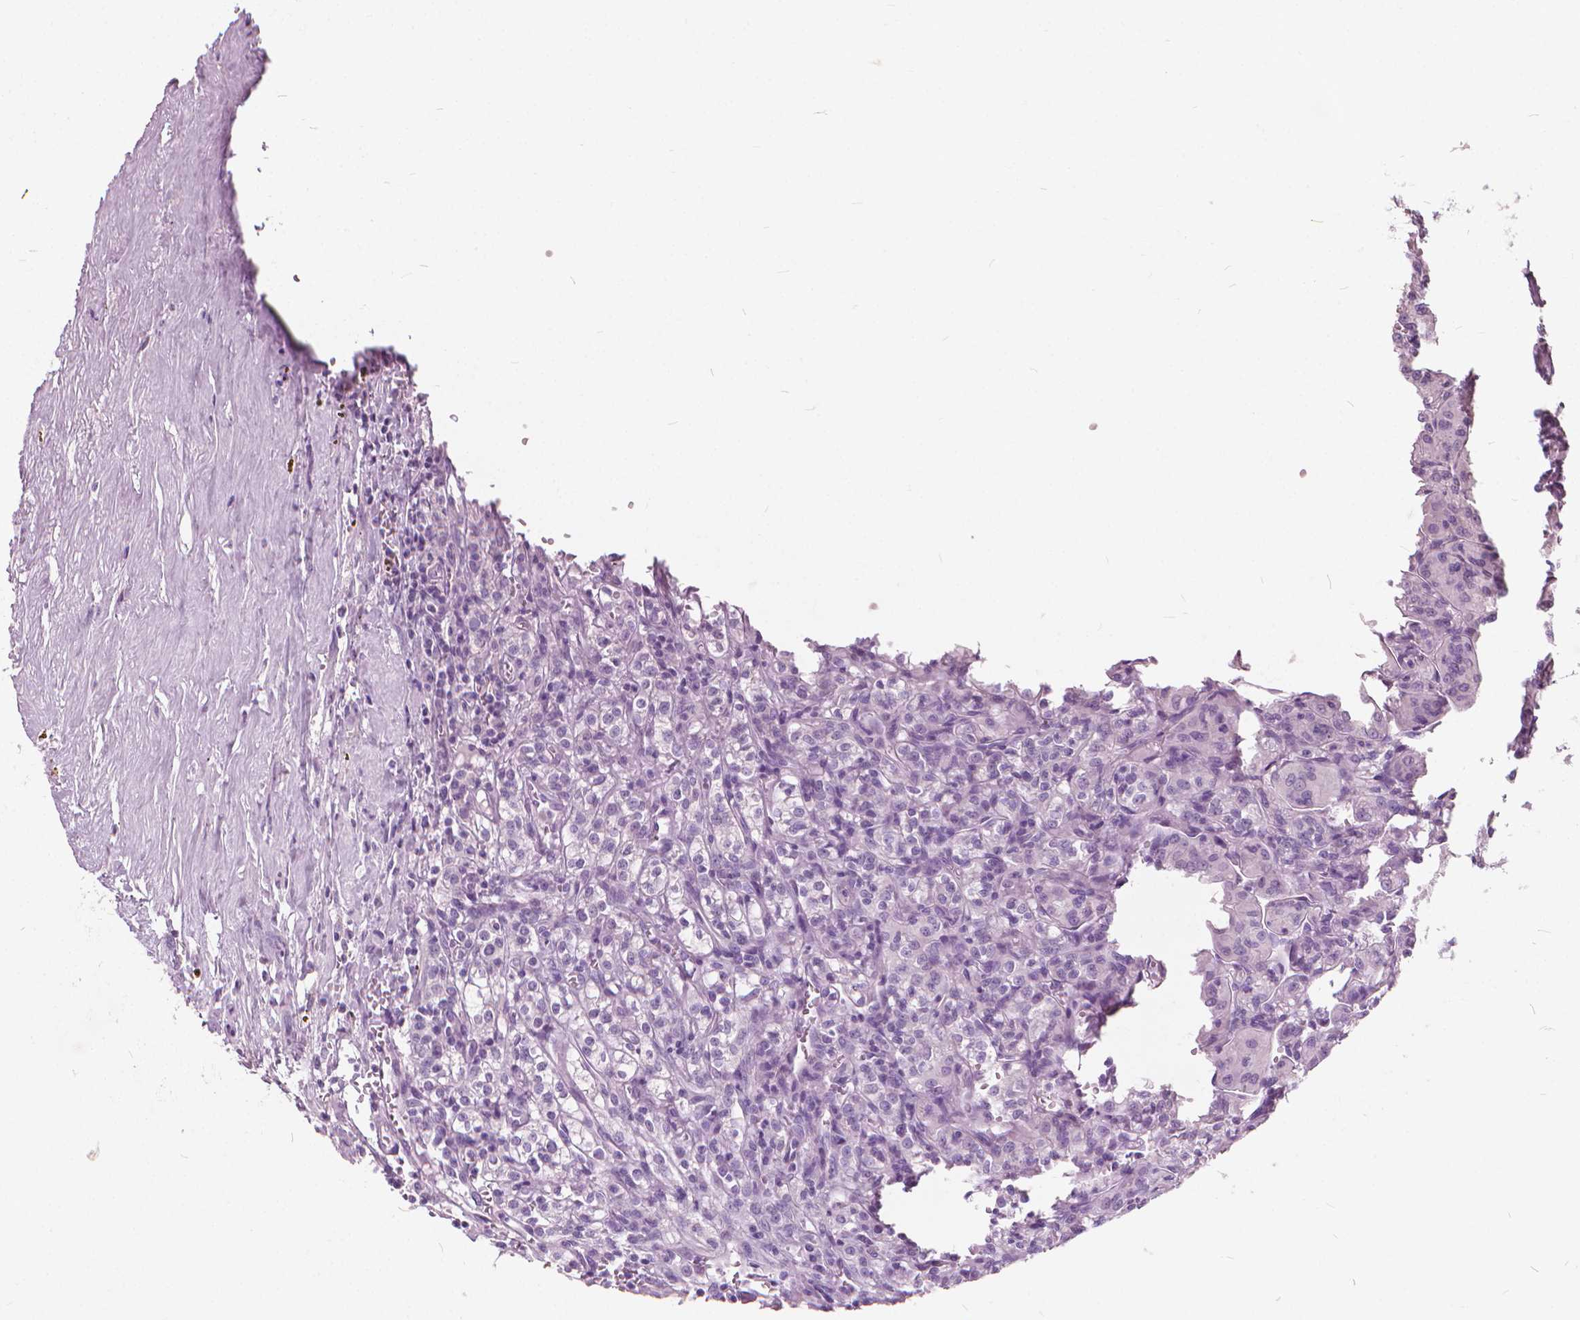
{"staining": {"intensity": "negative", "quantity": "none", "location": "none"}, "tissue": "renal cancer", "cell_type": "Tumor cells", "image_type": "cancer", "snomed": [{"axis": "morphology", "description": "Adenocarcinoma, NOS"}, {"axis": "topography", "description": "Kidney"}], "caption": "This histopathology image is of renal adenocarcinoma stained with immunohistochemistry (IHC) to label a protein in brown with the nuclei are counter-stained blue. There is no expression in tumor cells. (DAB (3,3'-diaminobenzidine) immunohistochemistry (IHC) visualized using brightfield microscopy, high magnification).", "gene": "DNM1", "patient": {"sex": "male", "age": 36}}